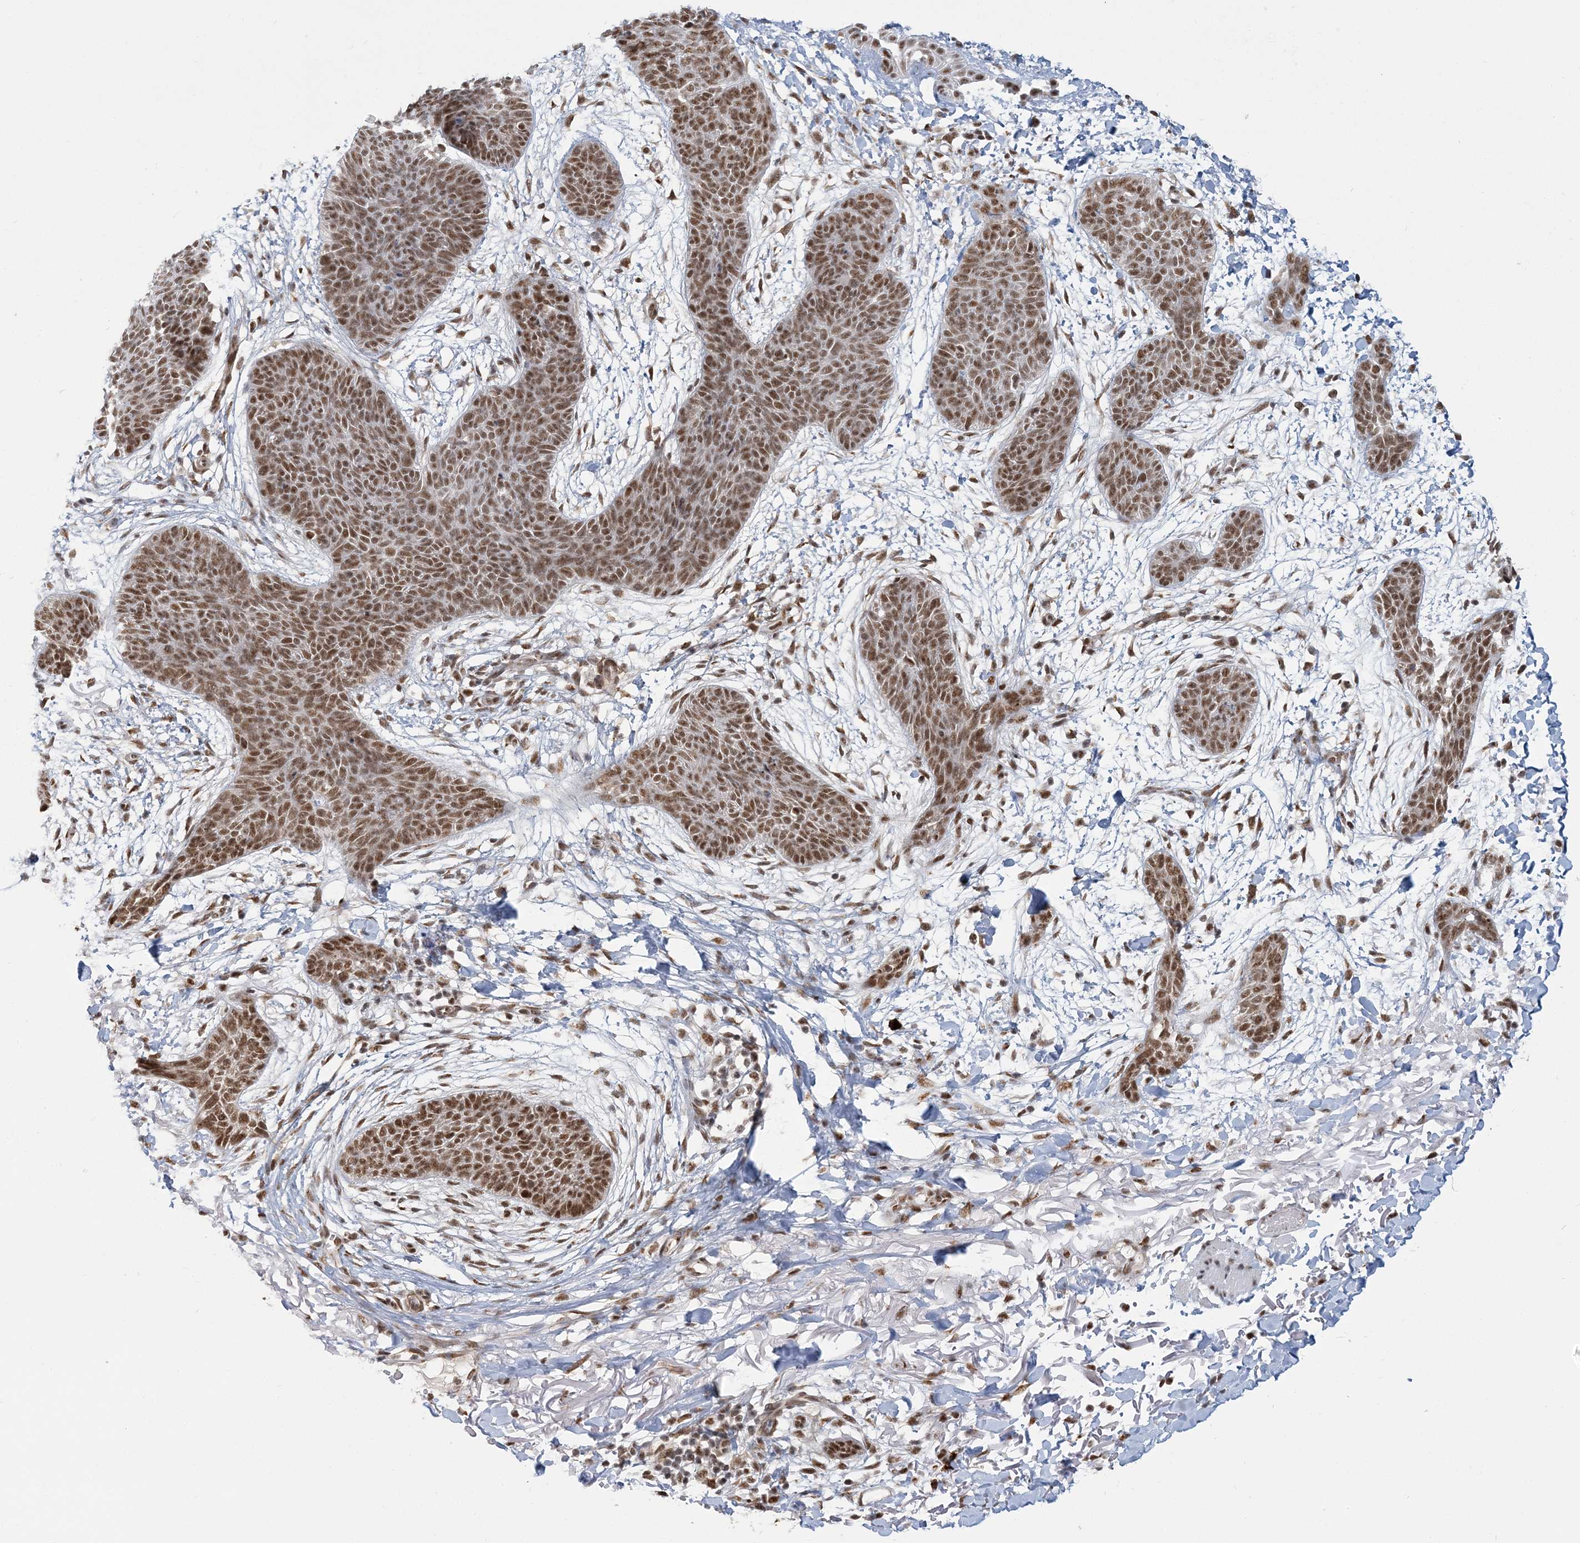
{"staining": {"intensity": "moderate", "quantity": ">75%", "location": "nuclear"}, "tissue": "skin cancer", "cell_type": "Tumor cells", "image_type": "cancer", "snomed": [{"axis": "morphology", "description": "Basal cell carcinoma"}, {"axis": "topography", "description": "Skin"}], "caption": "This is a histology image of immunohistochemistry staining of skin basal cell carcinoma, which shows moderate staining in the nuclear of tumor cells.", "gene": "PLRG1", "patient": {"sex": "male", "age": 85}}